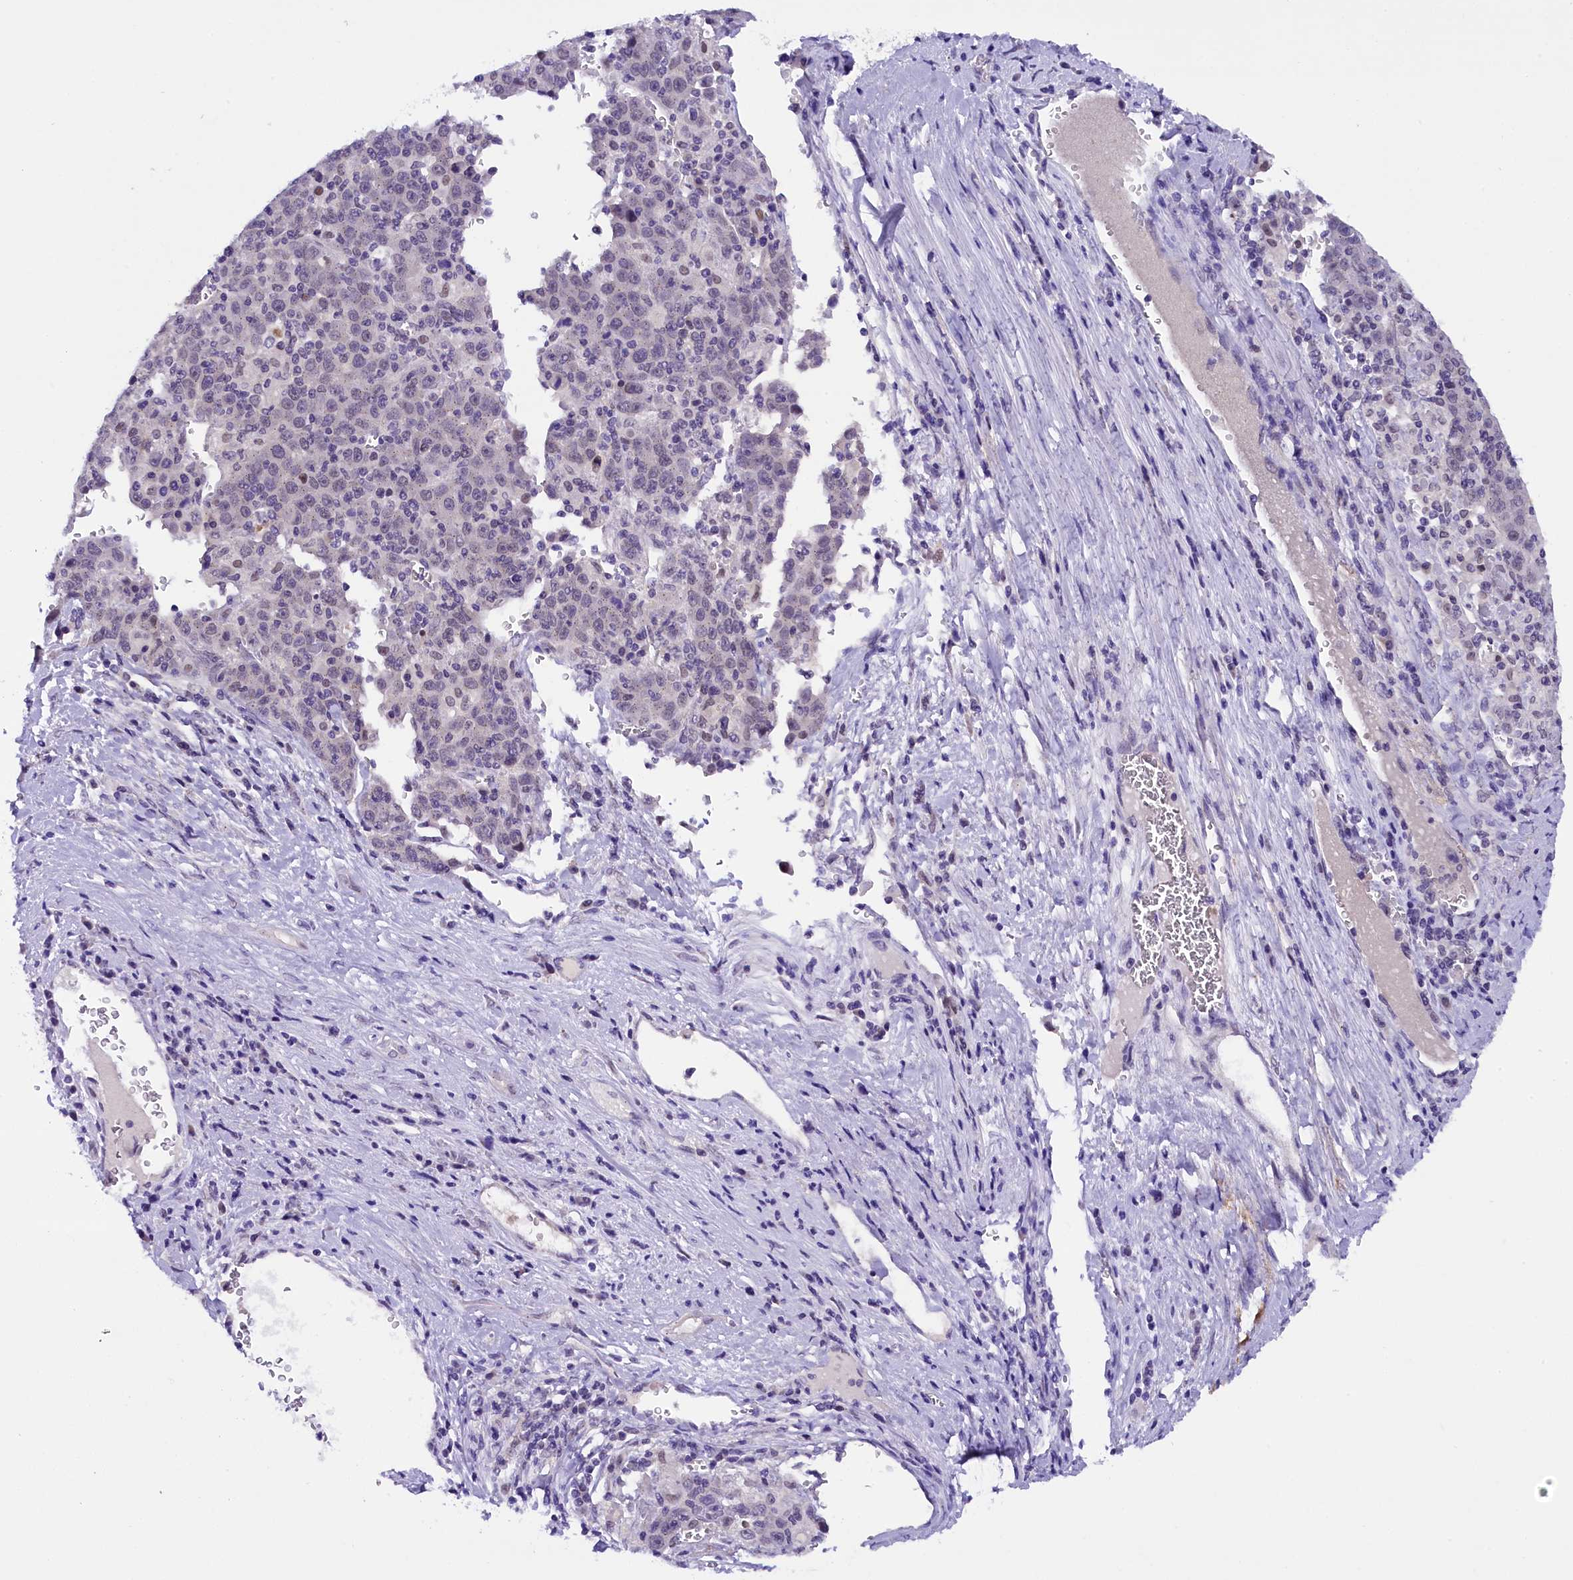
{"staining": {"intensity": "negative", "quantity": "none", "location": "none"}, "tissue": "liver cancer", "cell_type": "Tumor cells", "image_type": "cancer", "snomed": [{"axis": "morphology", "description": "Carcinoma, Hepatocellular, NOS"}, {"axis": "topography", "description": "Liver"}], "caption": "DAB immunohistochemical staining of hepatocellular carcinoma (liver) shows no significant staining in tumor cells.", "gene": "IQCN", "patient": {"sex": "female", "age": 53}}